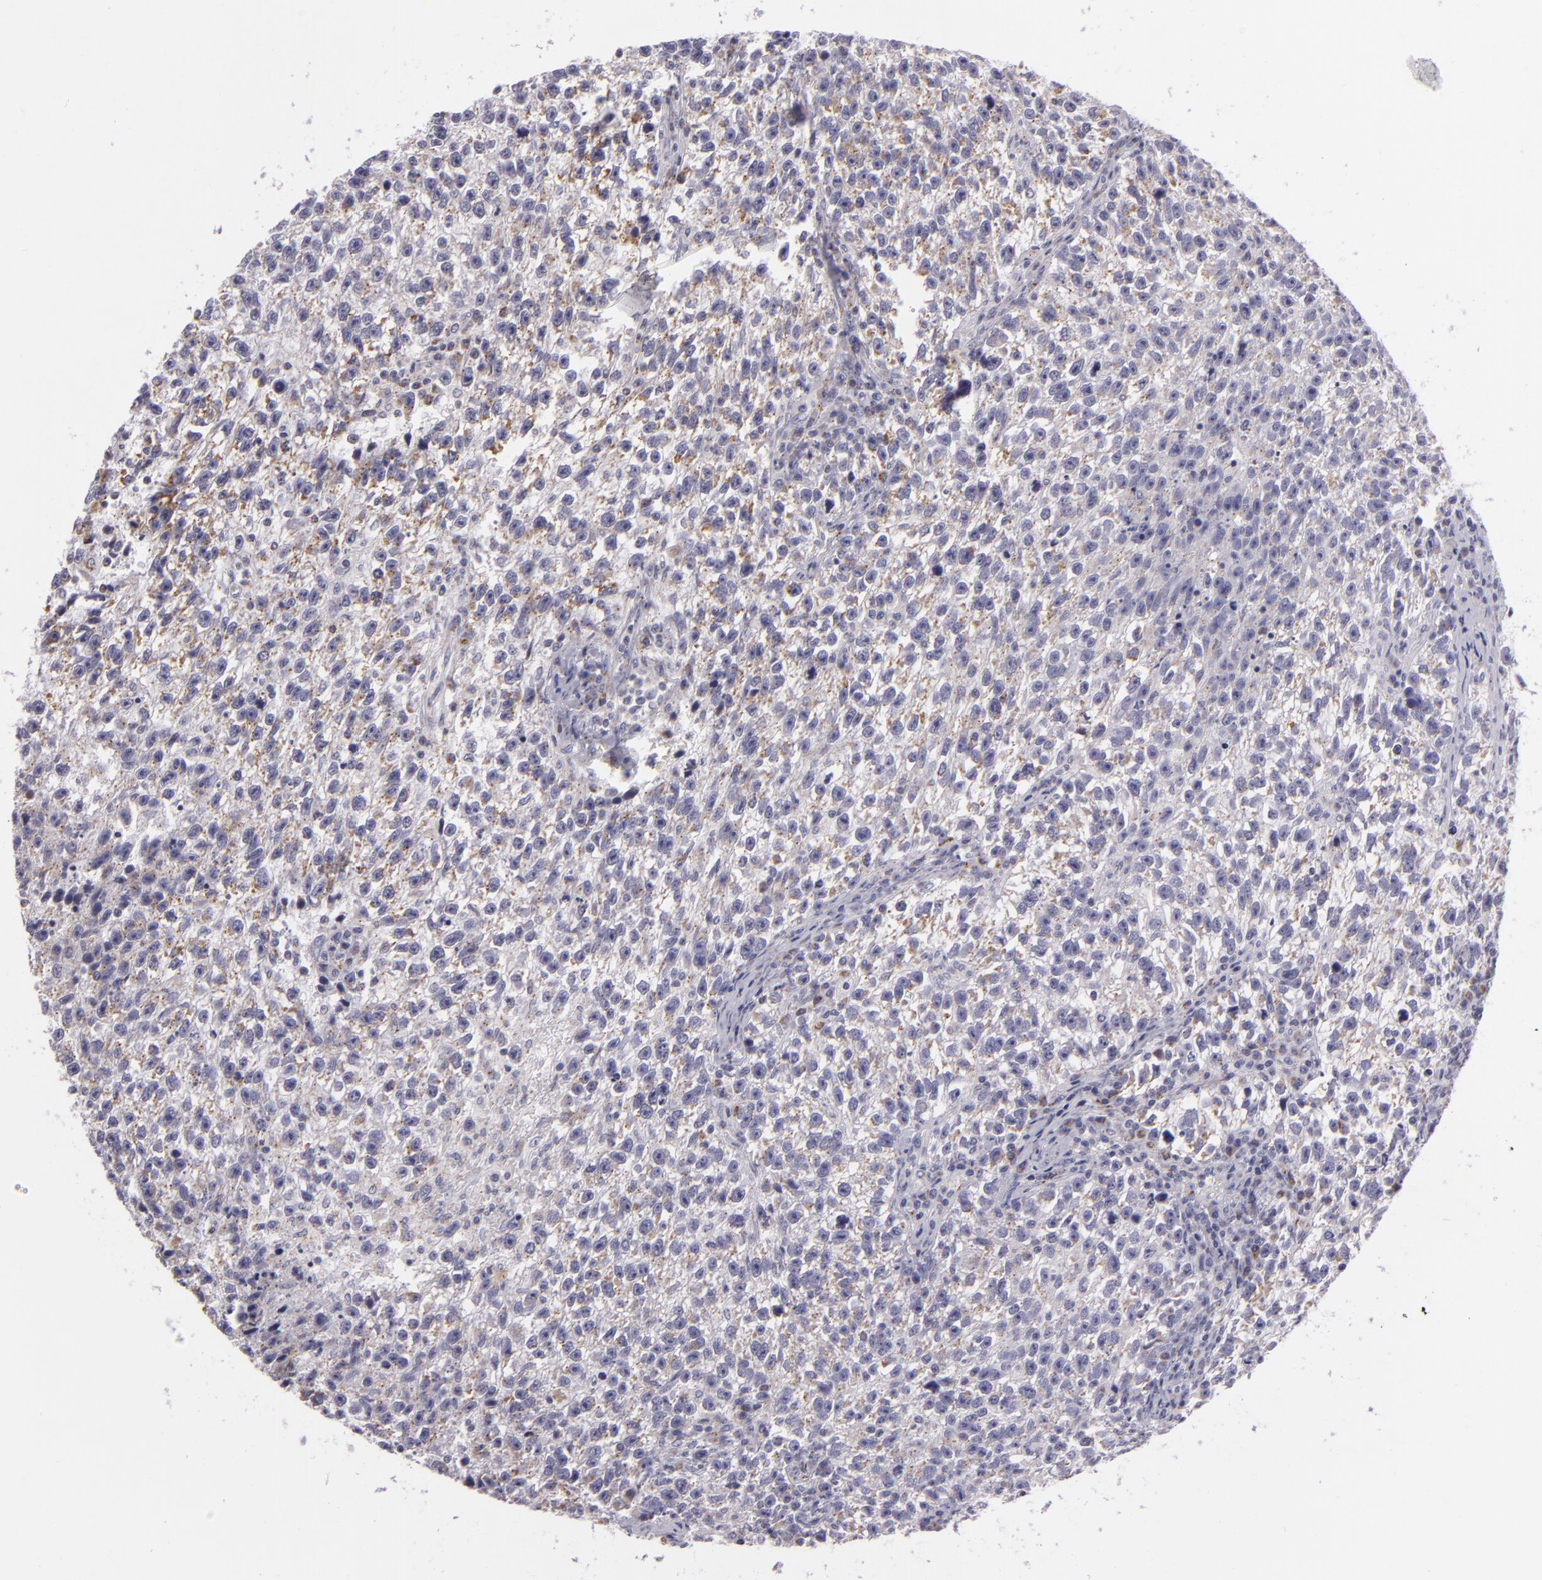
{"staining": {"intensity": "moderate", "quantity": "25%-75%", "location": "cytoplasmic/membranous"}, "tissue": "testis cancer", "cell_type": "Tumor cells", "image_type": "cancer", "snomed": [{"axis": "morphology", "description": "Seminoma, NOS"}, {"axis": "topography", "description": "Testis"}], "caption": "Human testis seminoma stained with a protein marker demonstrates moderate staining in tumor cells.", "gene": "CILK1", "patient": {"sex": "male", "age": 38}}